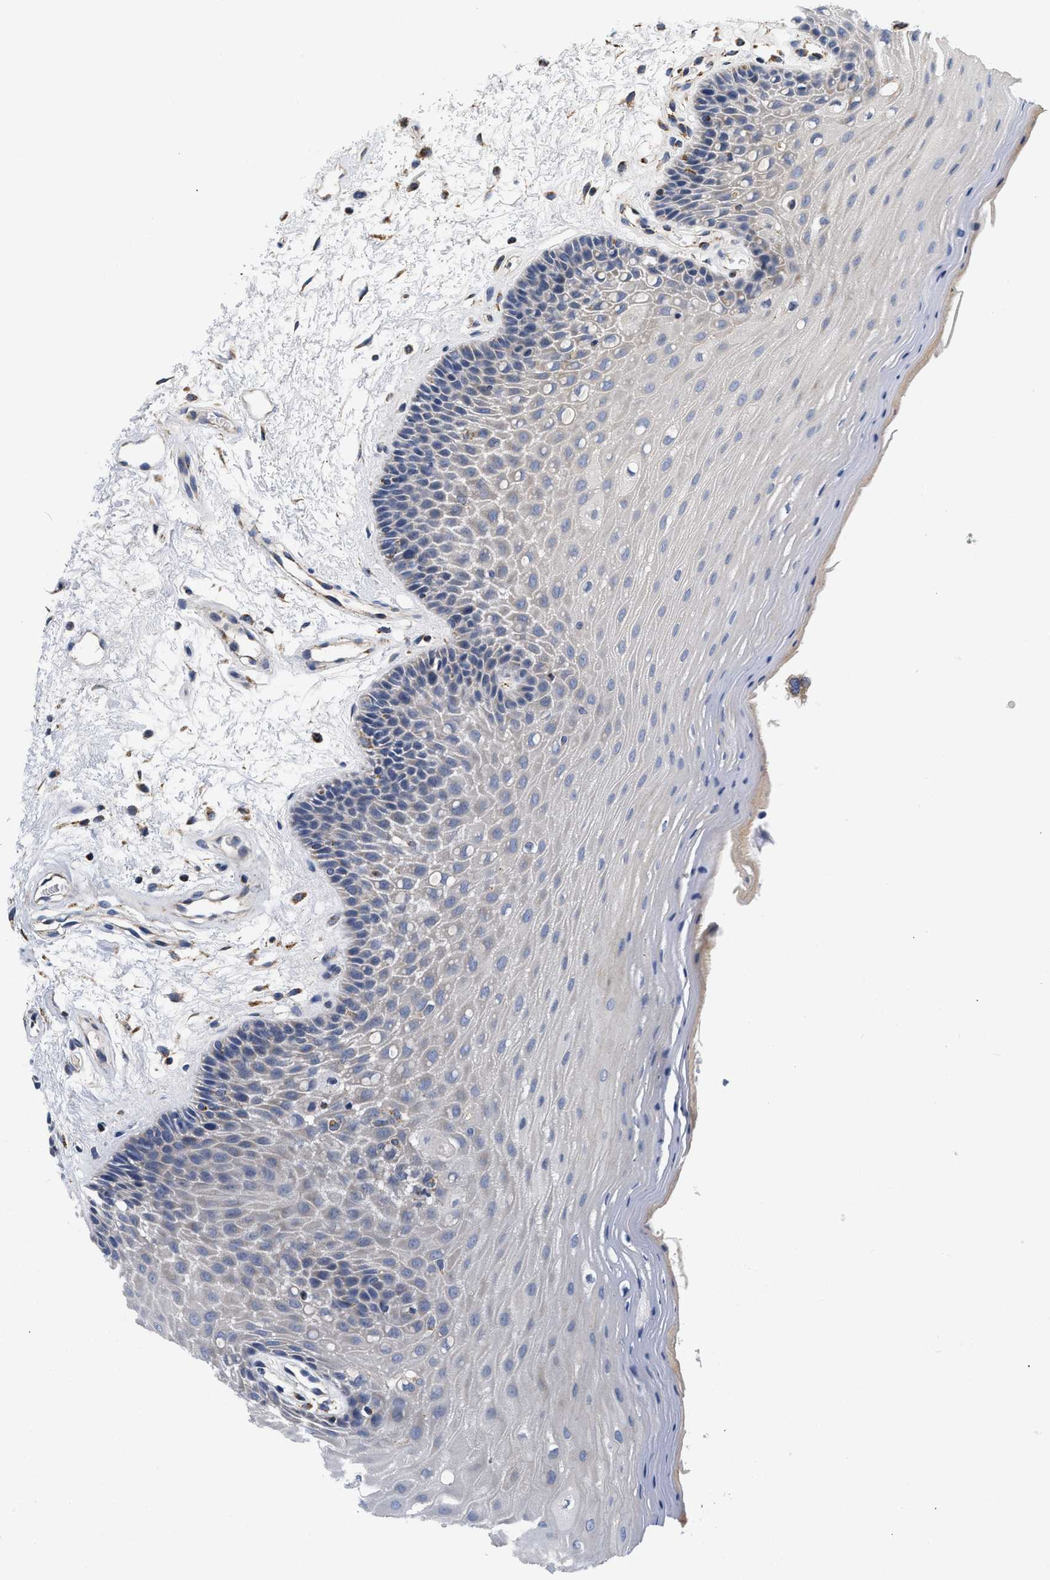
{"staining": {"intensity": "negative", "quantity": "none", "location": "none"}, "tissue": "oral mucosa", "cell_type": "Squamous epithelial cells", "image_type": "normal", "snomed": [{"axis": "morphology", "description": "Normal tissue, NOS"}, {"axis": "morphology", "description": "Squamous cell carcinoma, NOS"}, {"axis": "topography", "description": "Oral tissue"}, {"axis": "topography", "description": "Head-Neck"}], "caption": "Squamous epithelial cells are negative for protein expression in benign human oral mucosa. (Immunohistochemistry (ihc), brightfield microscopy, high magnification).", "gene": "PDP1", "patient": {"sex": "male", "age": 71}}